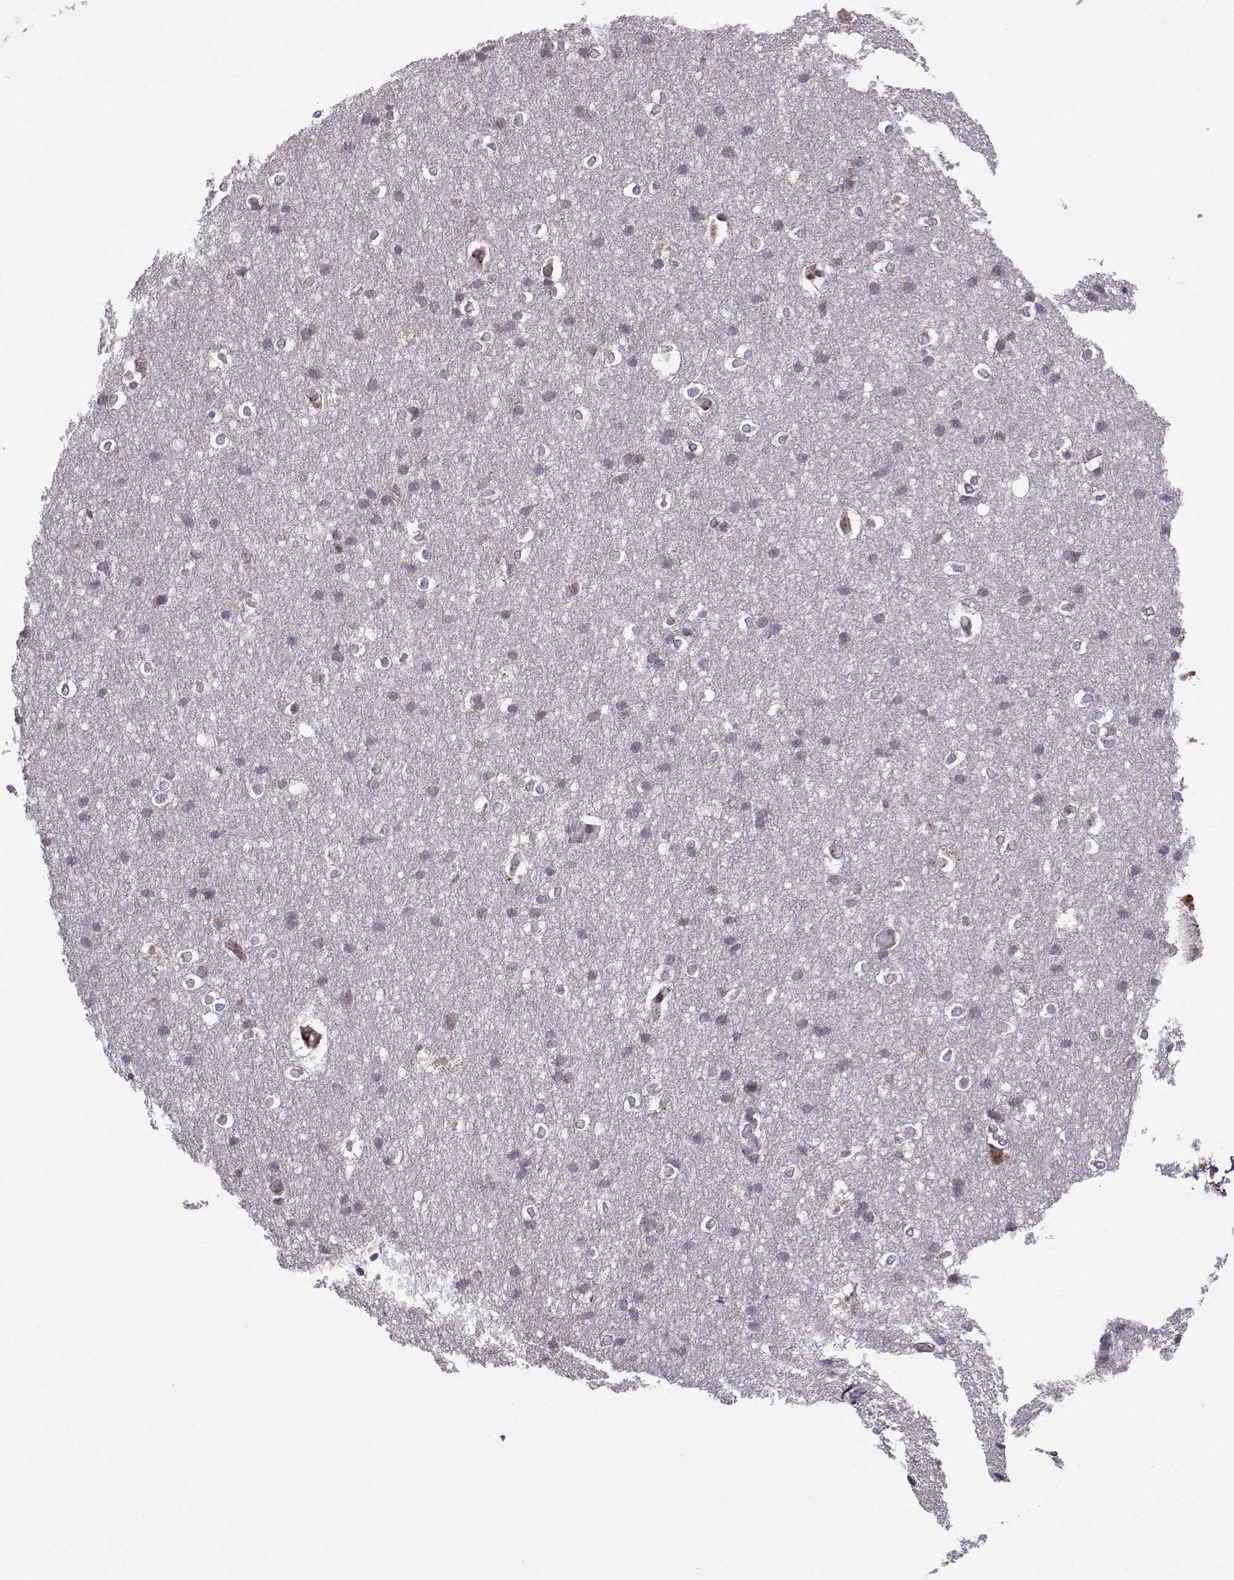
{"staining": {"intensity": "weak", "quantity": "<25%", "location": "cytoplasmic/membranous"}, "tissue": "cerebral cortex", "cell_type": "Endothelial cells", "image_type": "normal", "snomed": [{"axis": "morphology", "description": "Normal tissue, NOS"}, {"axis": "topography", "description": "Cerebral cortex"}], "caption": "The IHC histopathology image has no significant staining in endothelial cells of cerebral cortex. Brightfield microscopy of immunohistochemistry stained with DAB (3,3'-diaminobenzidine) (brown) and hematoxylin (blue), captured at high magnification.", "gene": "PGRMC2", "patient": {"sex": "male", "age": 37}}